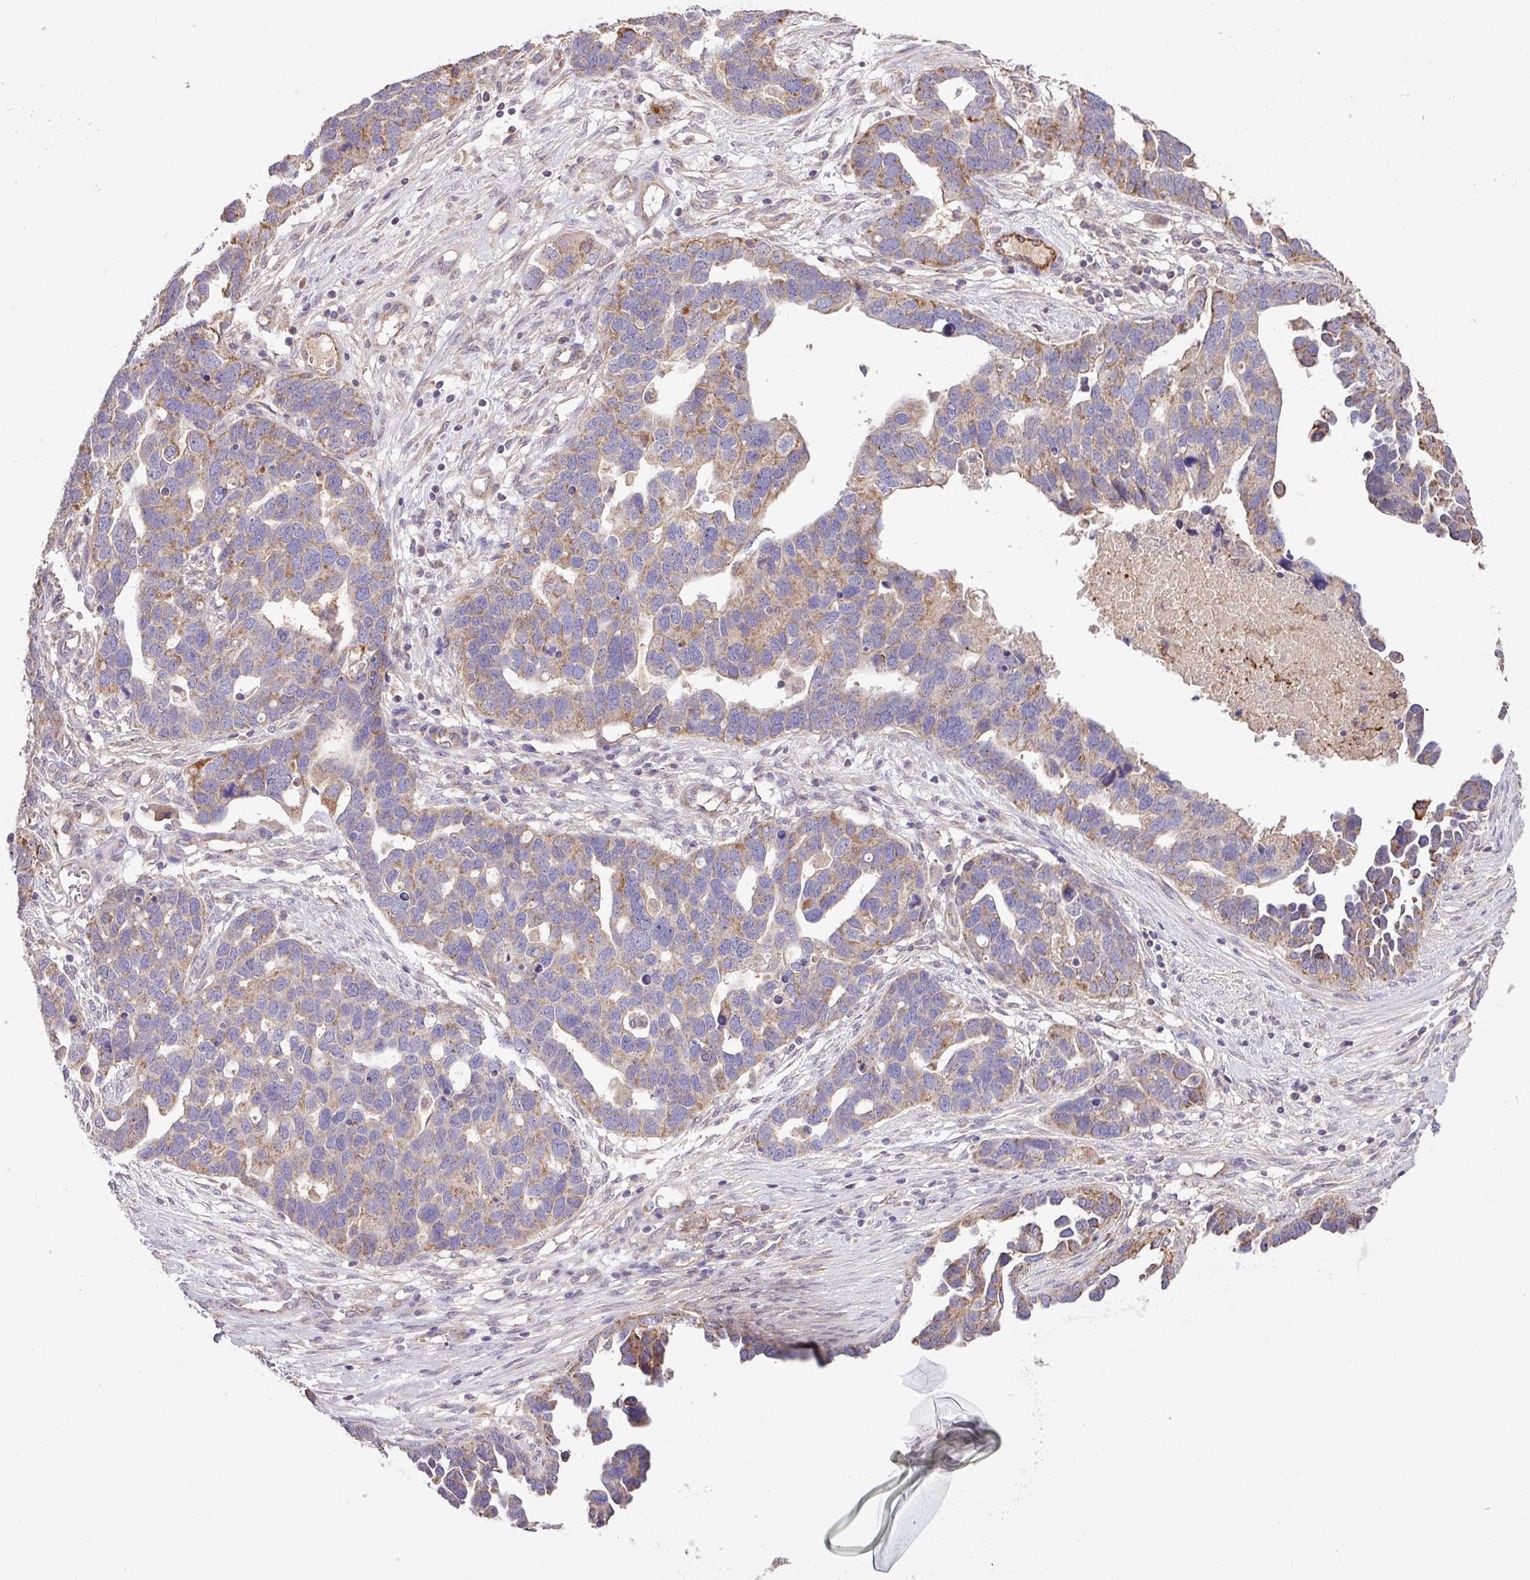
{"staining": {"intensity": "moderate", "quantity": "25%-75%", "location": "cytoplasmic/membranous"}, "tissue": "ovarian cancer", "cell_type": "Tumor cells", "image_type": "cancer", "snomed": [{"axis": "morphology", "description": "Cystadenocarcinoma, serous, NOS"}, {"axis": "topography", "description": "Ovary"}], "caption": "There is medium levels of moderate cytoplasmic/membranous positivity in tumor cells of serous cystadenocarcinoma (ovarian), as demonstrated by immunohistochemical staining (brown color).", "gene": "LRRC53", "patient": {"sex": "female", "age": 54}}